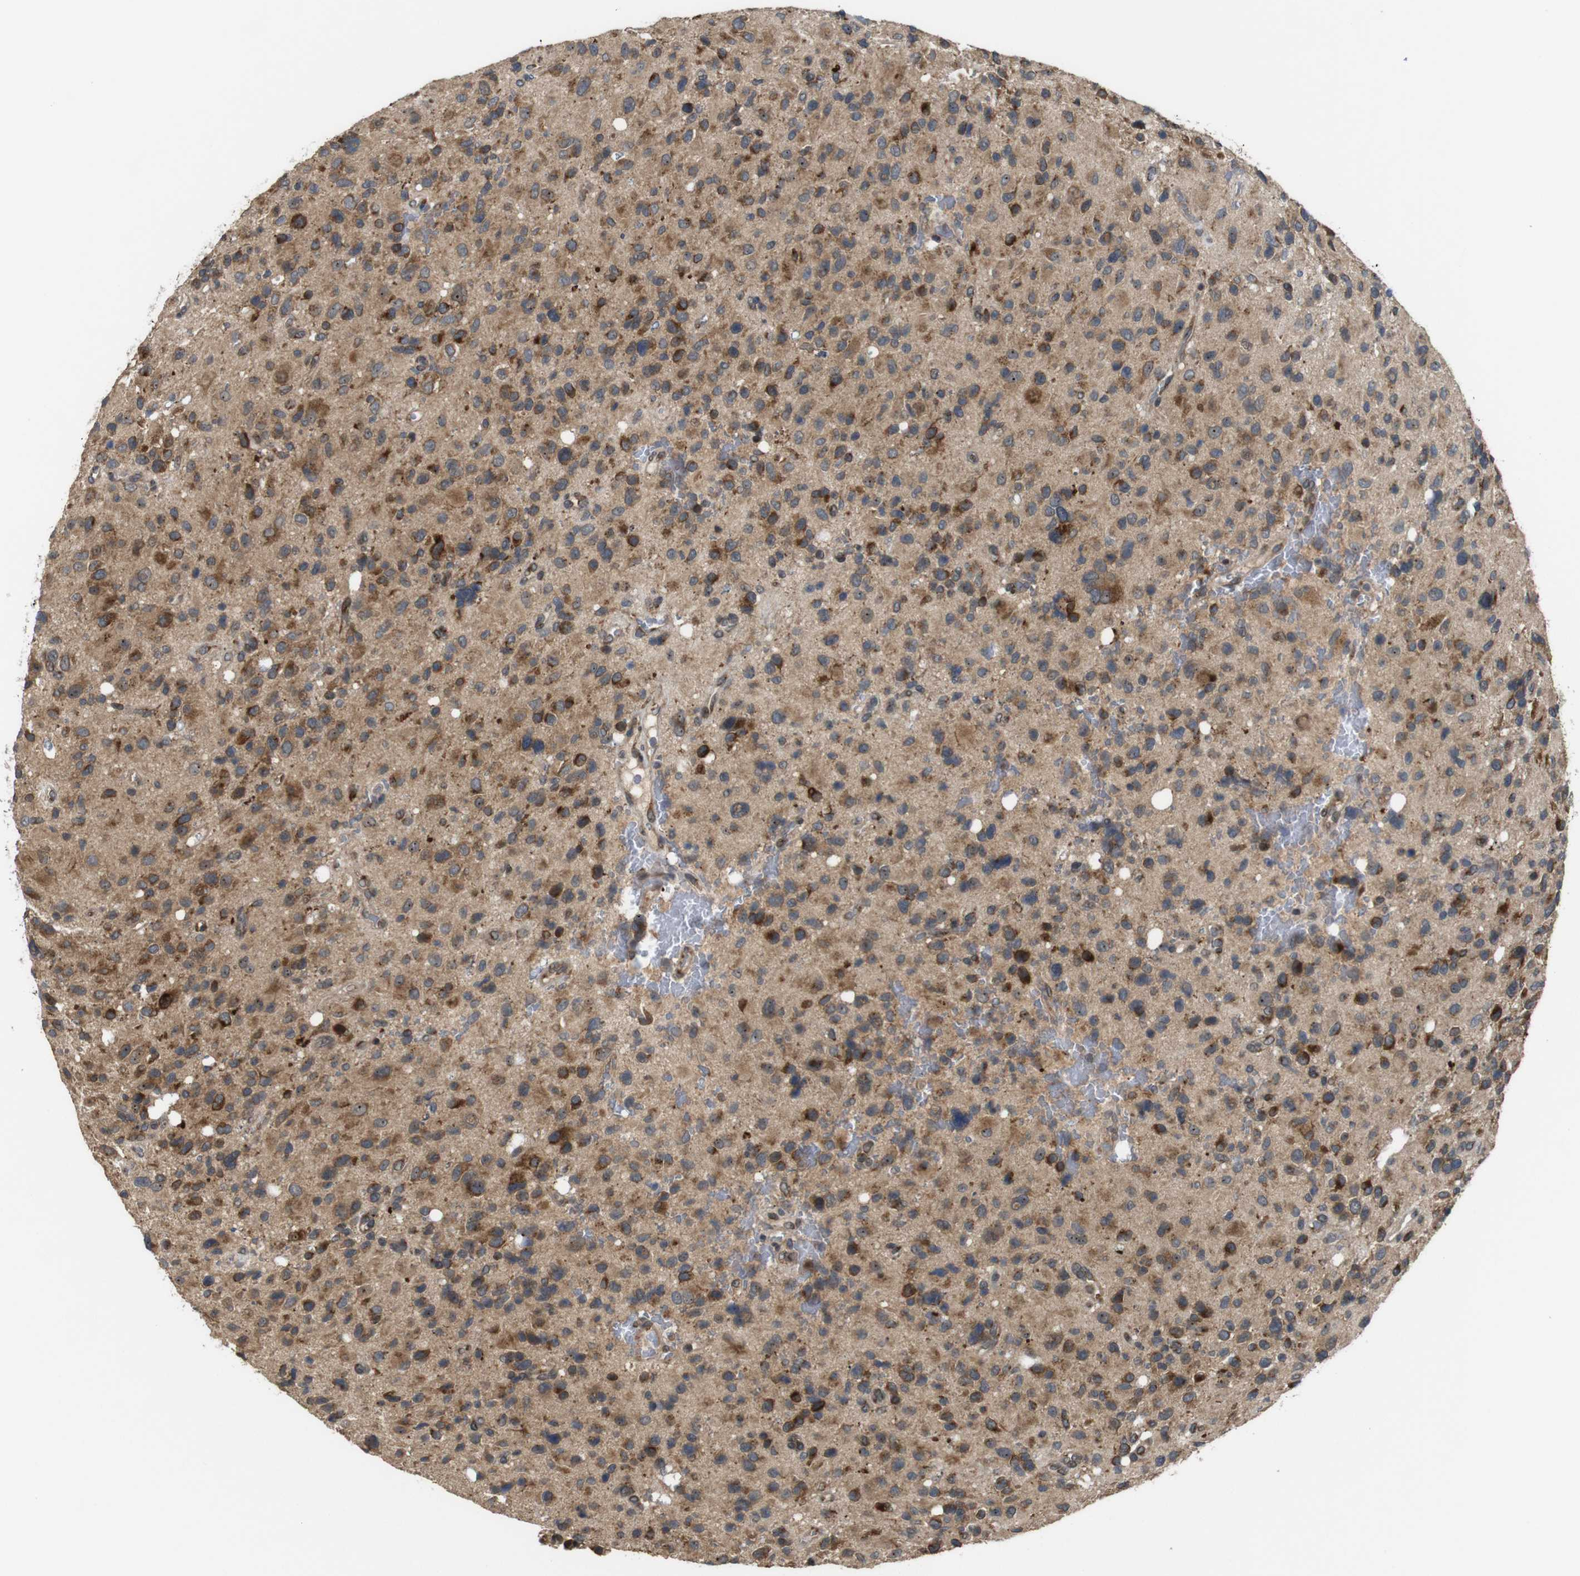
{"staining": {"intensity": "moderate", "quantity": ">75%", "location": "cytoplasmic/membranous"}, "tissue": "glioma", "cell_type": "Tumor cells", "image_type": "cancer", "snomed": [{"axis": "morphology", "description": "Glioma, malignant, High grade"}, {"axis": "topography", "description": "Brain"}], "caption": "Tumor cells show moderate cytoplasmic/membranous expression in about >75% of cells in glioma.", "gene": "EFCAB14", "patient": {"sex": "male", "age": 48}}